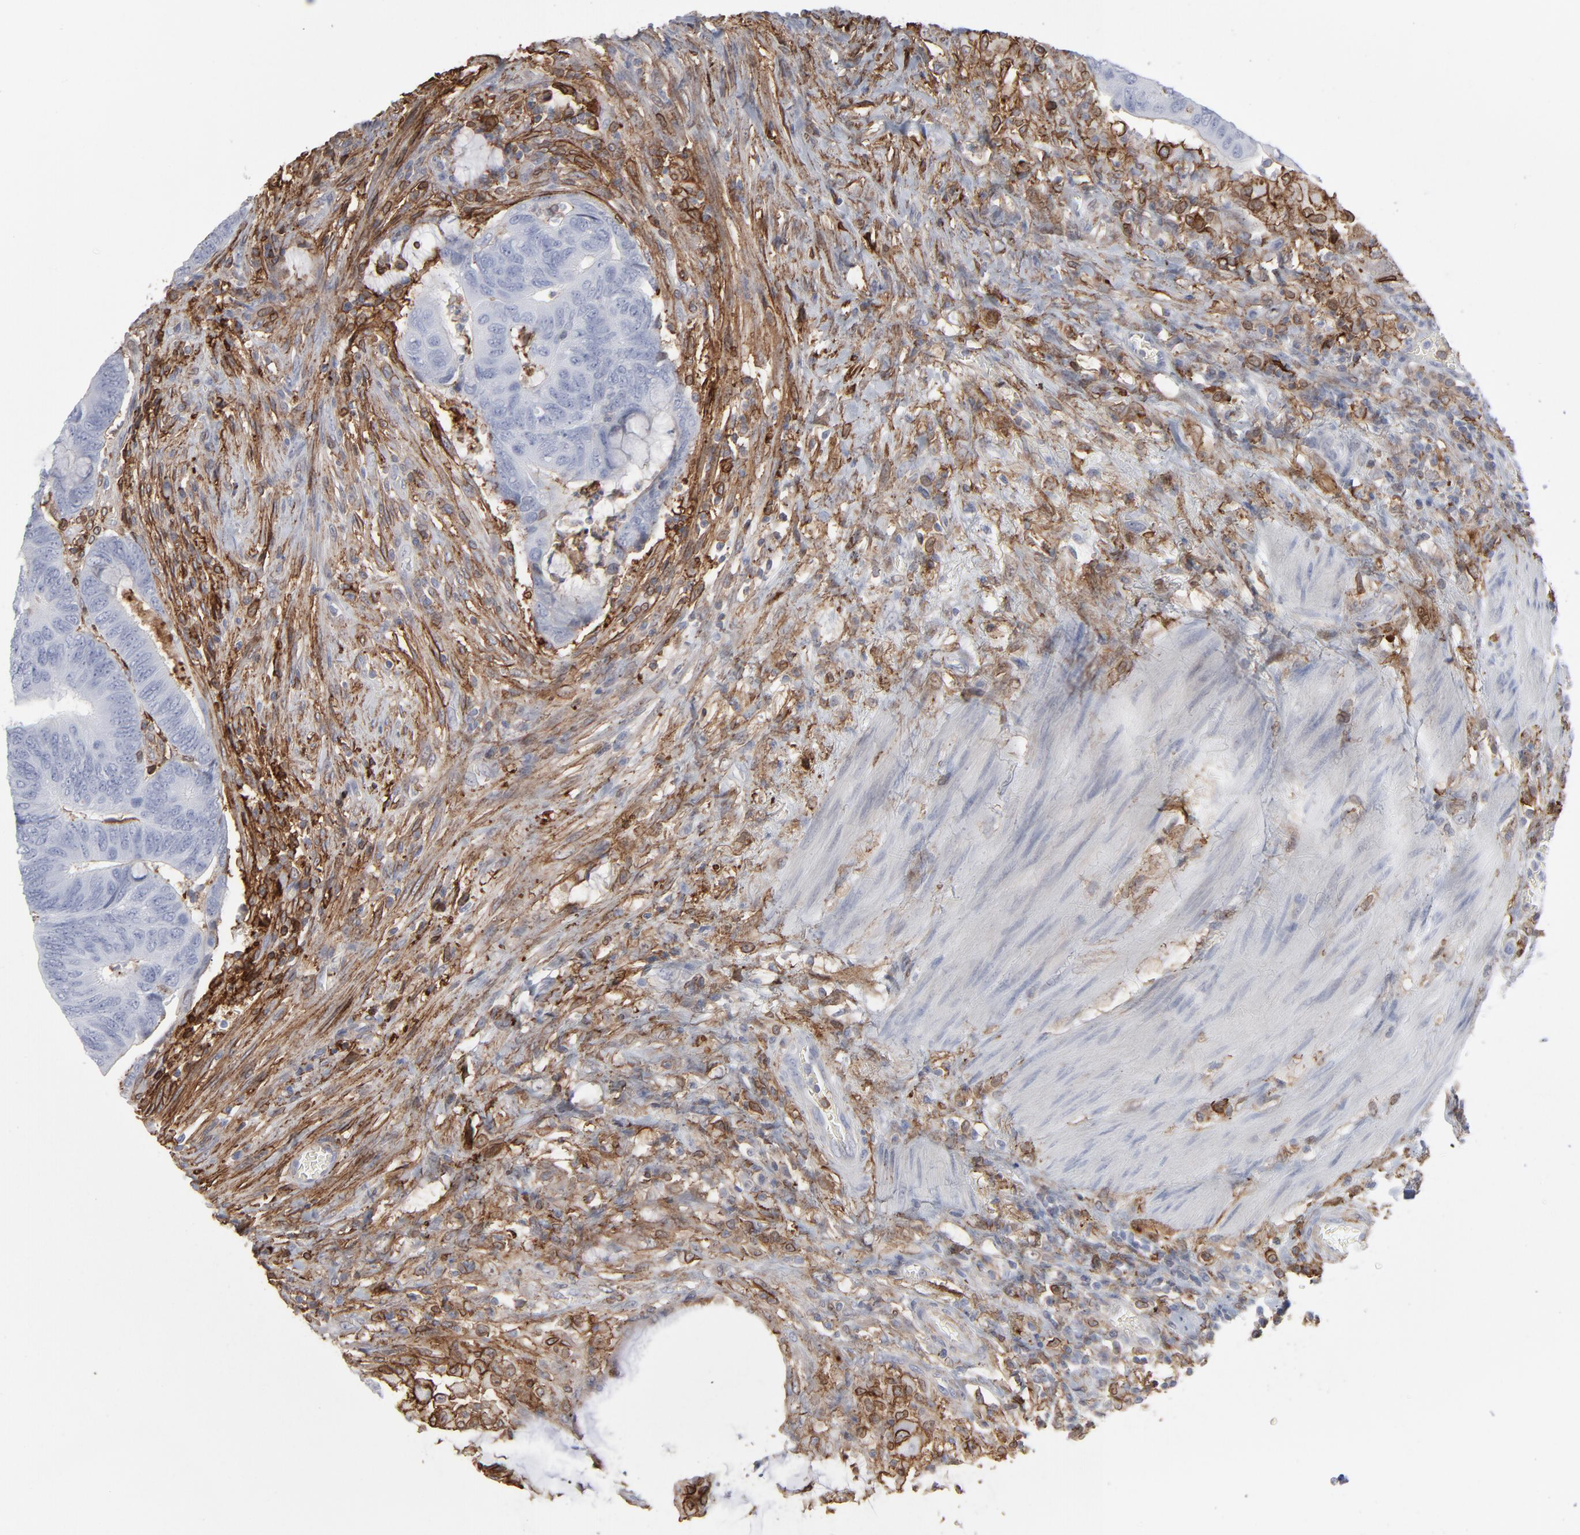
{"staining": {"intensity": "negative", "quantity": "none", "location": "none"}, "tissue": "colorectal cancer", "cell_type": "Tumor cells", "image_type": "cancer", "snomed": [{"axis": "morphology", "description": "Normal tissue, NOS"}, {"axis": "morphology", "description": "Adenocarcinoma, NOS"}, {"axis": "topography", "description": "Rectum"}], "caption": "Tumor cells show no significant positivity in colorectal cancer. The staining is performed using DAB brown chromogen with nuclei counter-stained in using hematoxylin.", "gene": "ANXA5", "patient": {"sex": "male", "age": 92}}